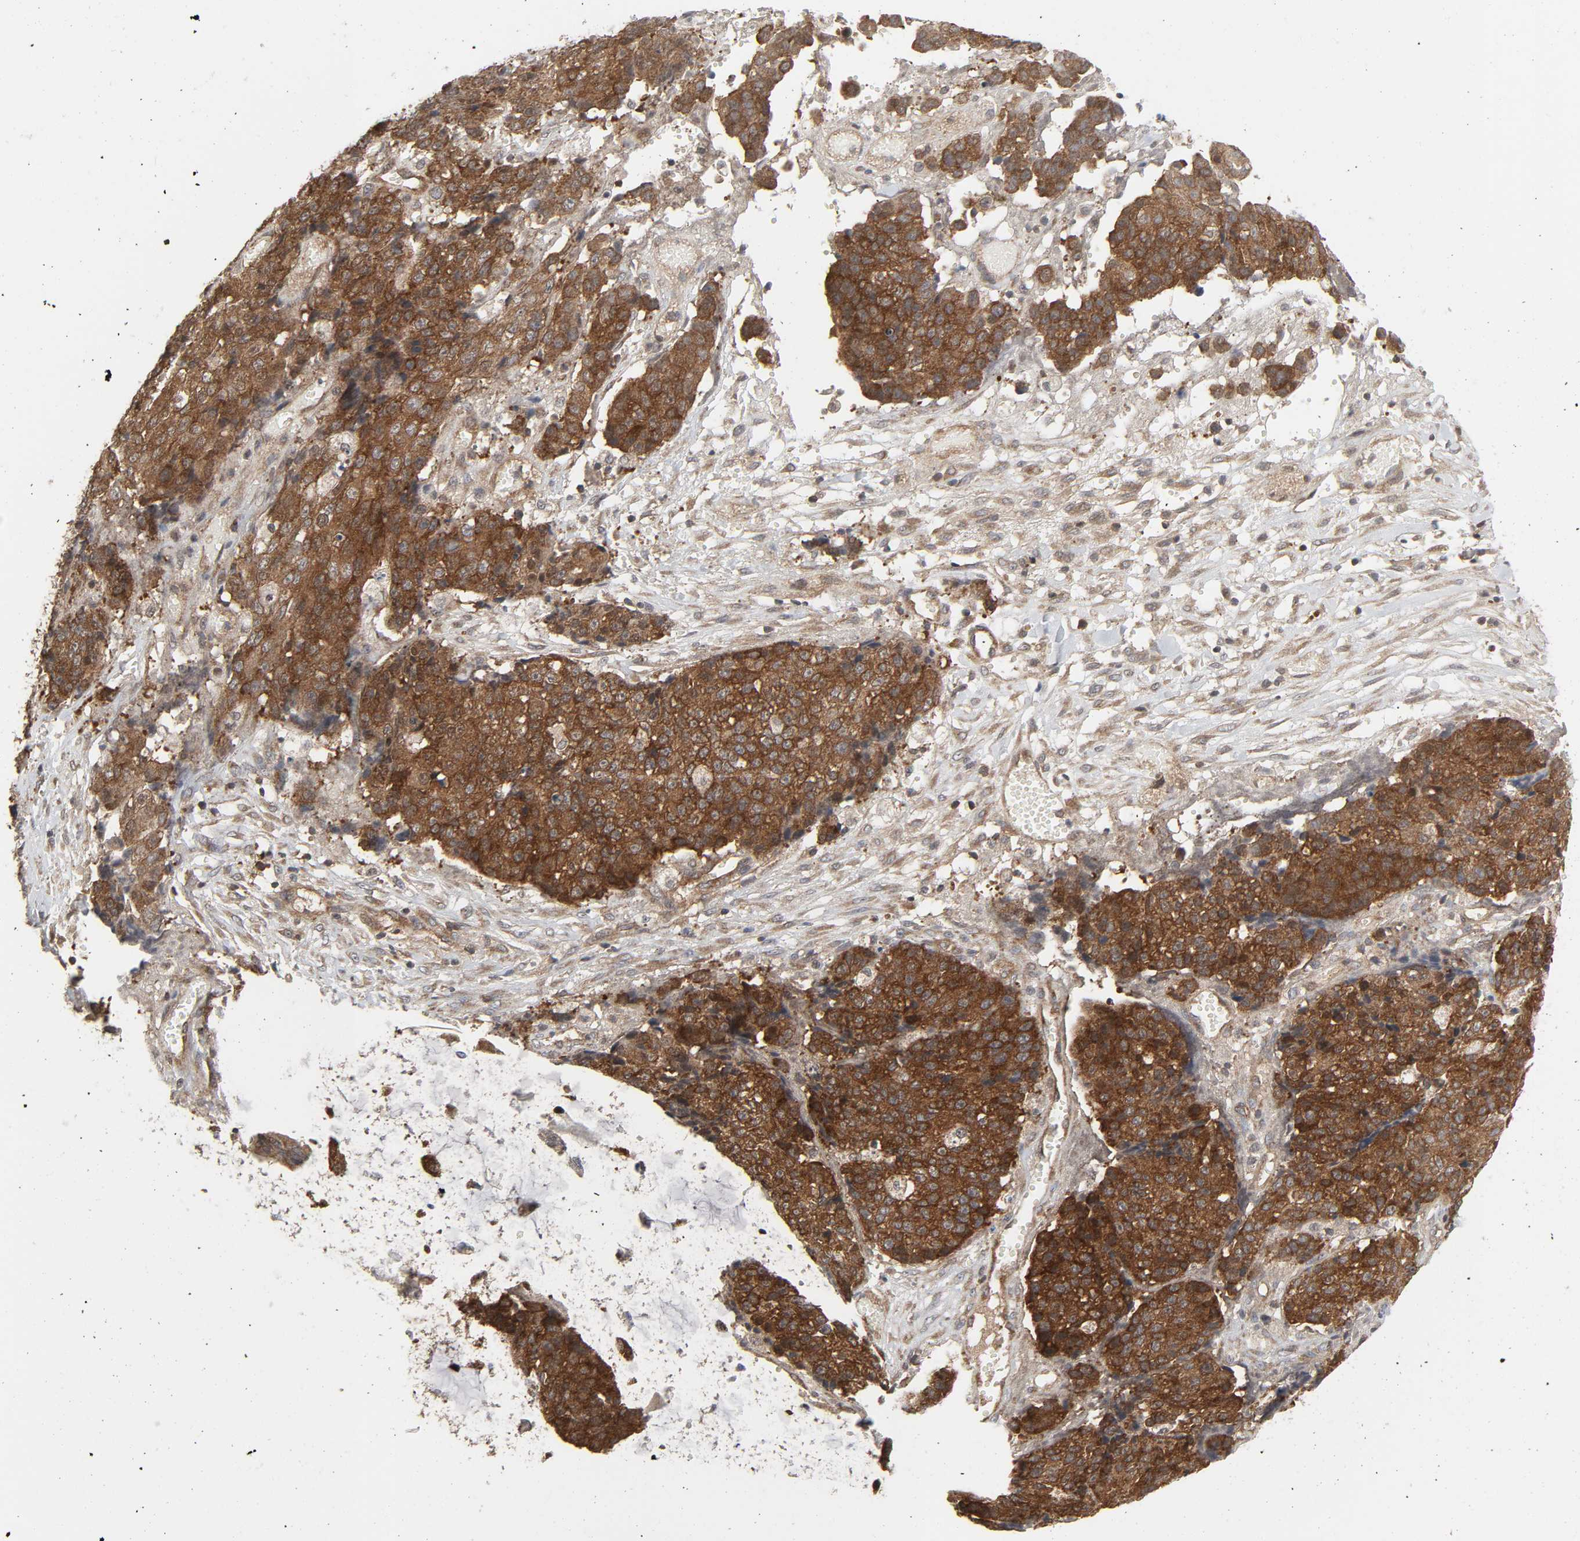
{"staining": {"intensity": "strong", "quantity": ">75%", "location": "cytoplasmic/membranous"}, "tissue": "ovarian cancer", "cell_type": "Tumor cells", "image_type": "cancer", "snomed": [{"axis": "morphology", "description": "Carcinoma, endometroid"}, {"axis": "topography", "description": "Ovary"}], "caption": "Protein expression analysis of ovarian endometroid carcinoma displays strong cytoplasmic/membranous staining in approximately >75% of tumor cells.", "gene": "GSK3A", "patient": {"sex": "female", "age": 42}}